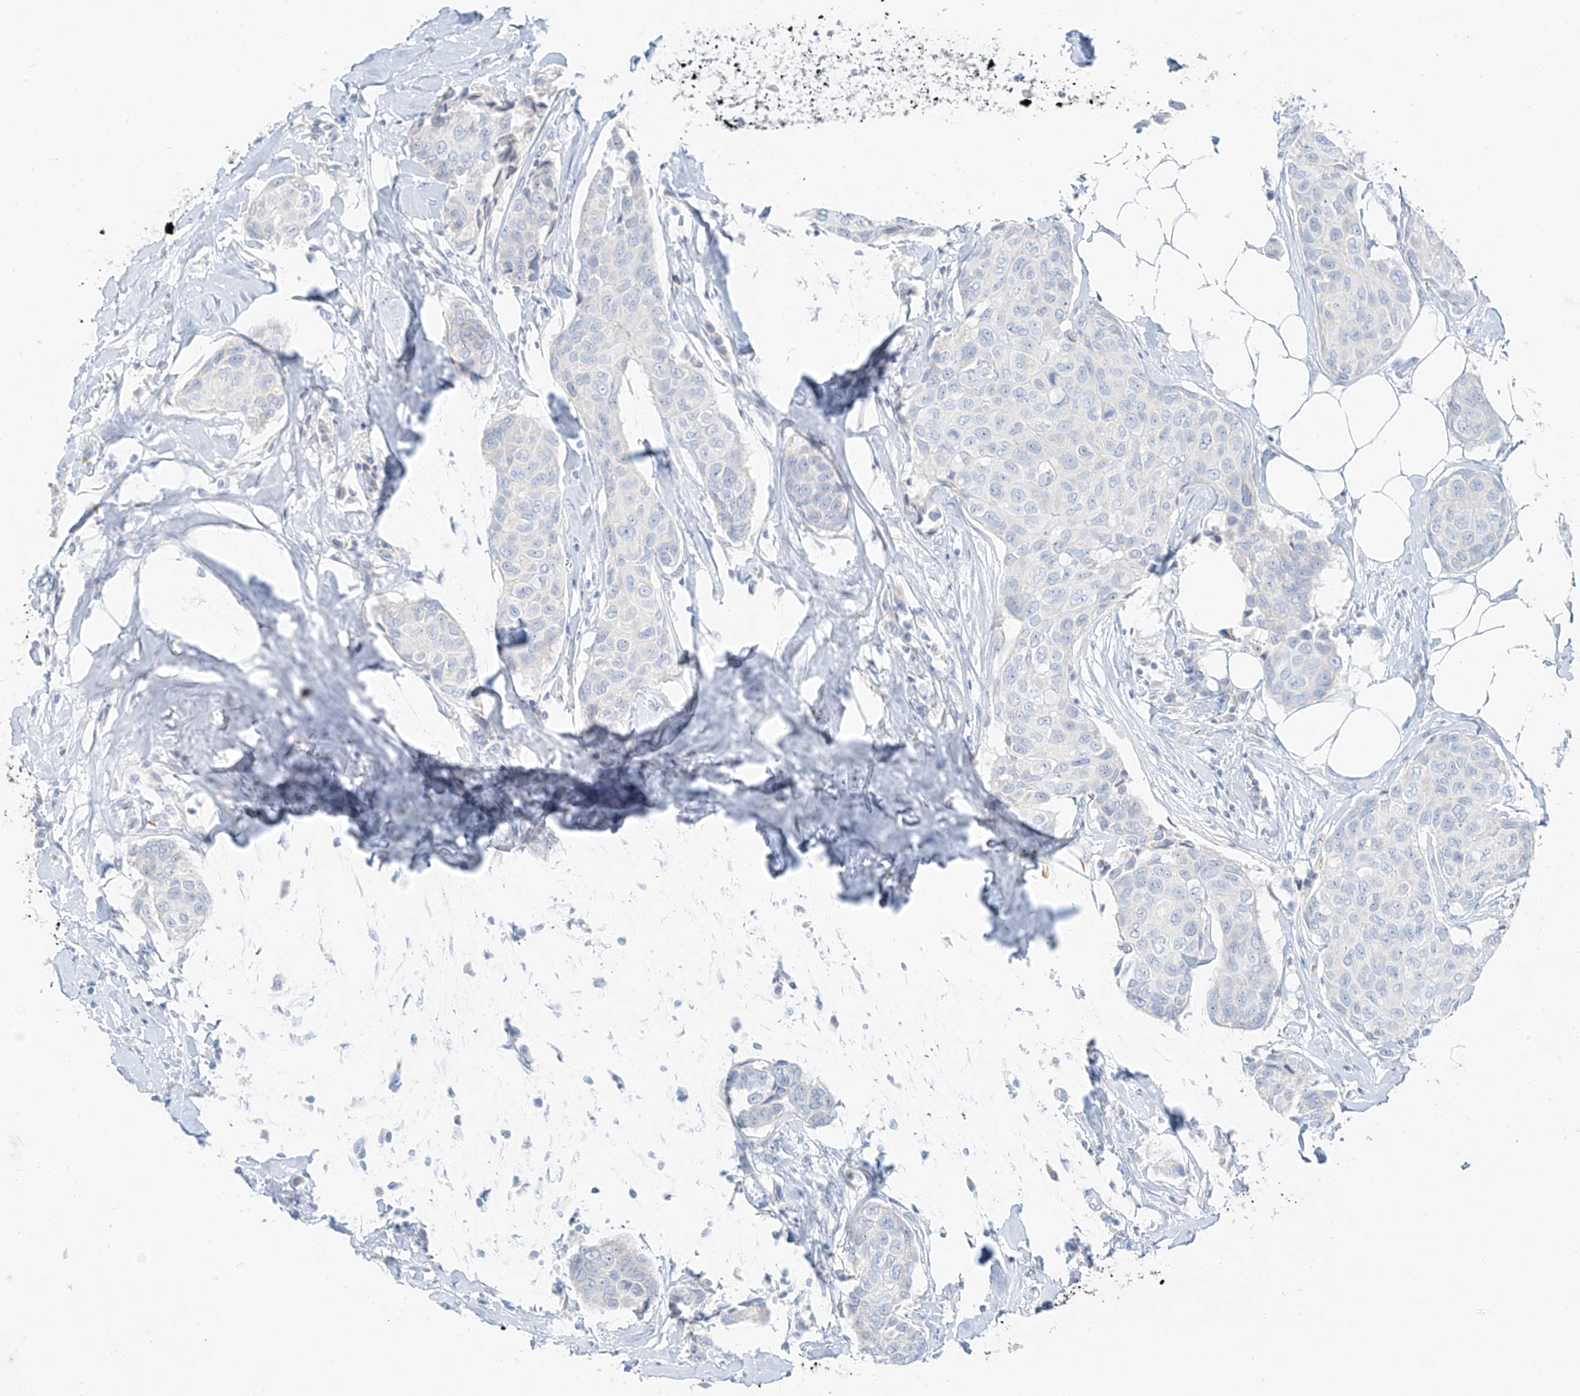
{"staining": {"intensity": "negative", "quantity": "none", "location": "none"}, "tissue": "breast cancer", "cell_type": "Tumor cells", "image_type": "cancer", "snomed": [{"axis": "morphology", "description": "Duct carcinoma"}, {"axis": "topography", "description": "Breast"}], "caption": "The histopathology image shows no significant positivity in tumor cells of breast cancer.", "gene": "PGC", "patient": {"sex": "female", "age": 80}}